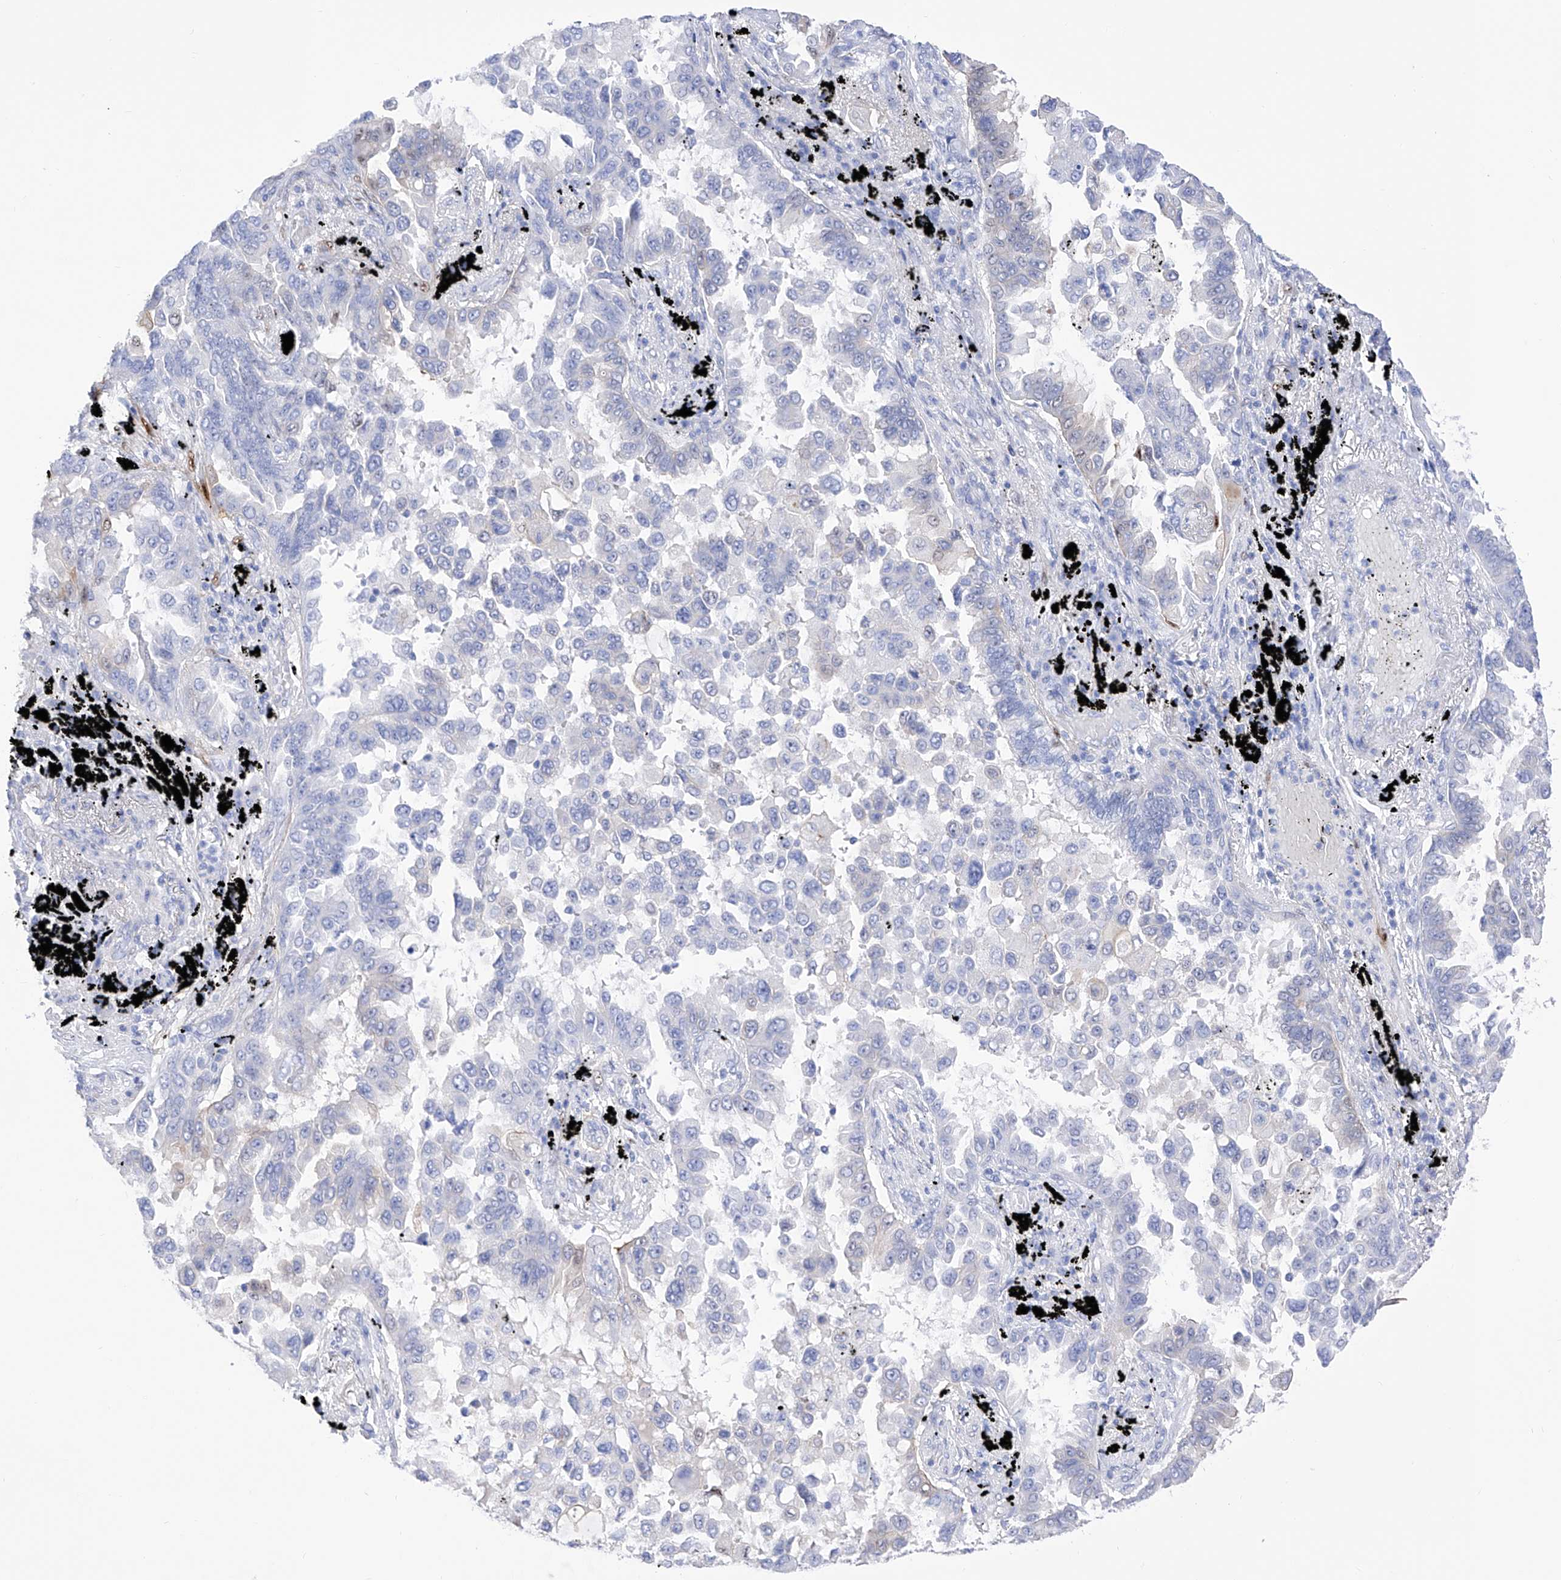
{"staining": {"intensity": "weak", "quantity": "<25%", "location": "nuclear"}, "tissue": "lung cancer", "cell_type": "Tumor cells", "image_type": "cancer", "snomed": [{"axis": "morphology", "description": "Adenocarcinoma, NOS"}, {"axis": "topography", "description": "Lung"}], "caption": "Immunohistochemistry (IHC) photomicrograph of neoplastic tissue: human lung cancer (adenocarcinoma) stained with DAB (3,3'-diaminobenzidine) displays no significant protein expression in tumor cells.", "gene": "TRPC7", "patient": {"sex": "female", "age": 67}}